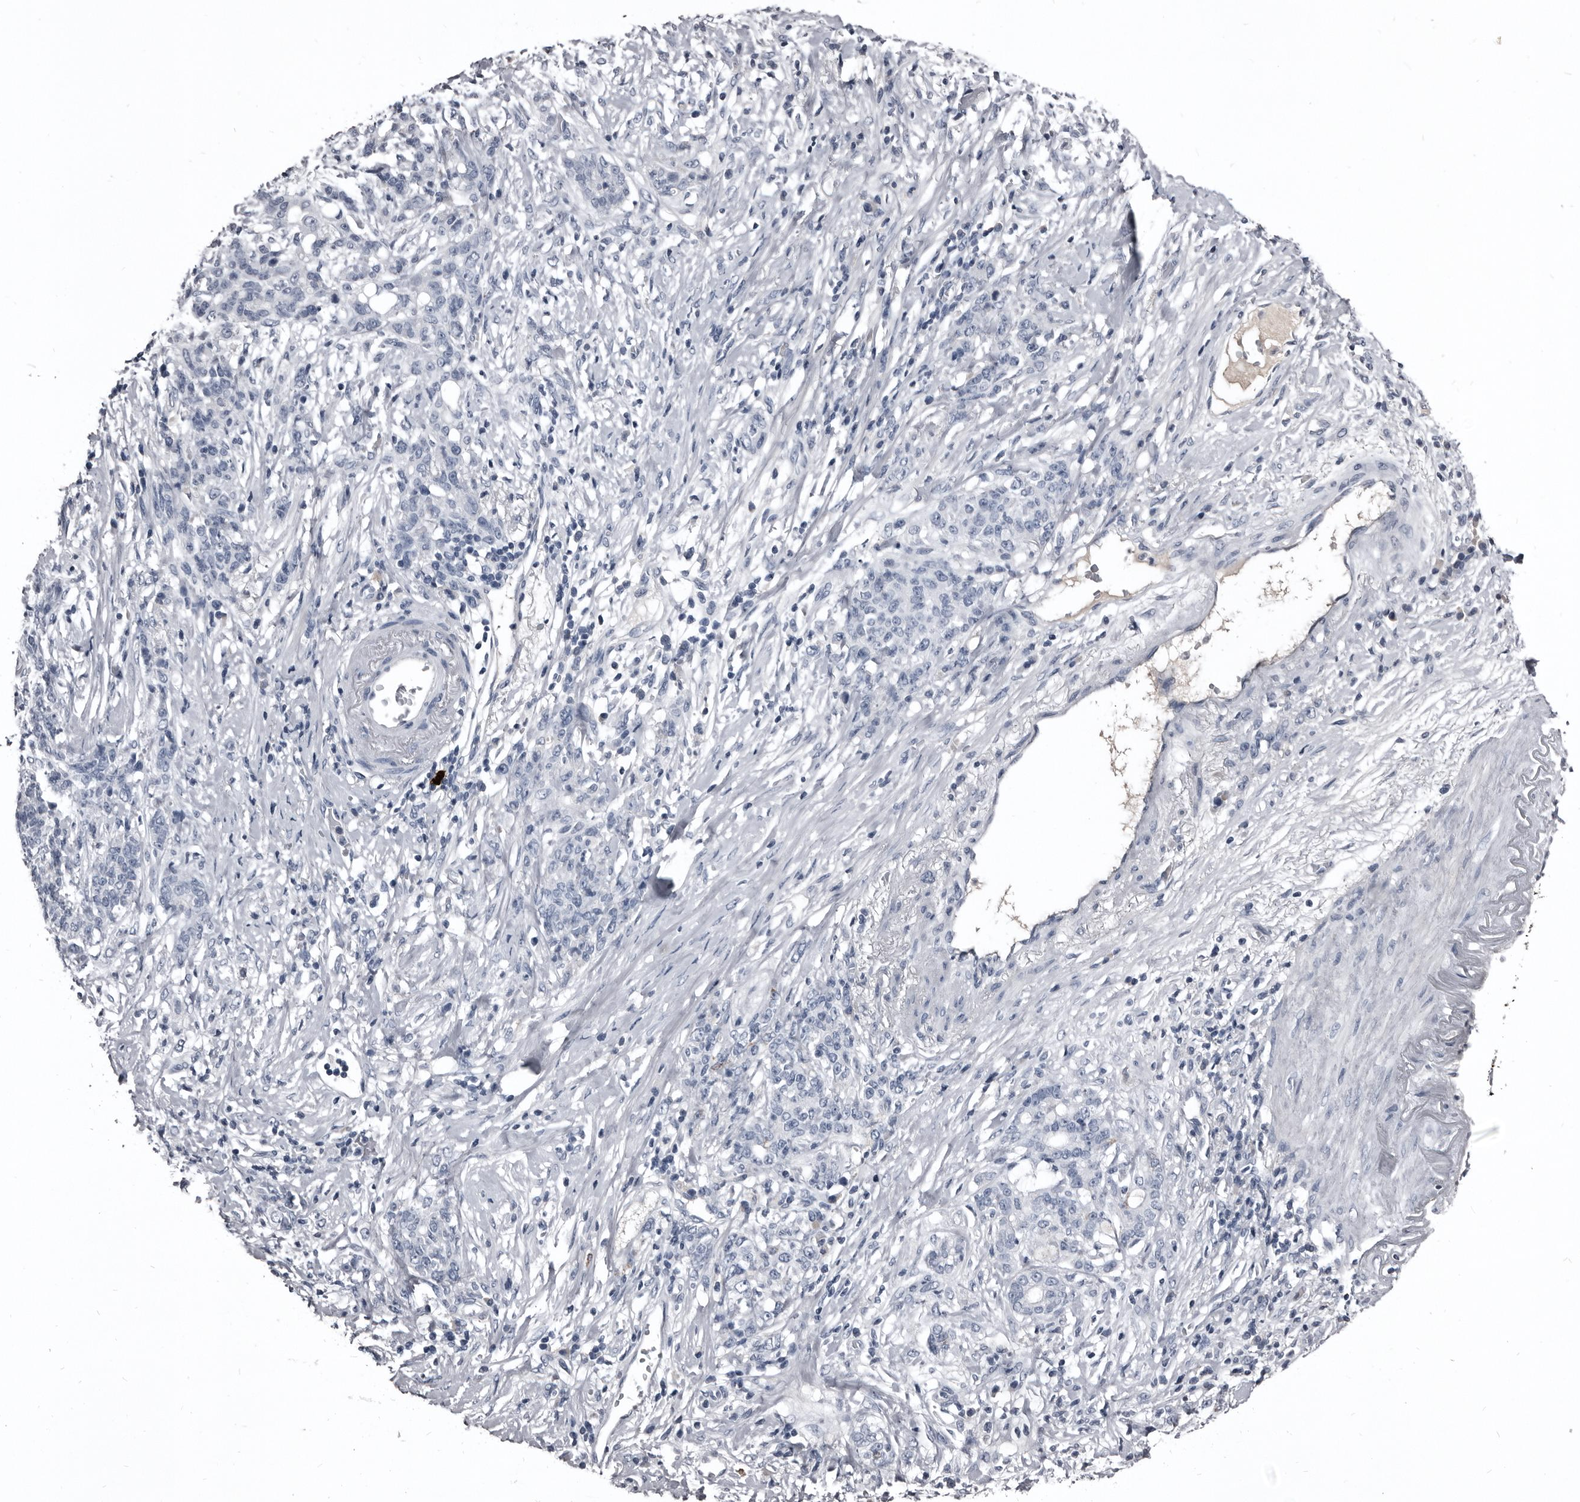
{"staining": {"intensity": "negative", "quantity": "none", "location": "none"}, "tissue": "stomach cancer", "cell_type": "Tumor cells", "image_type": "cancer", "snomed": [{"axis": "morphology", "description": "Adenocarcinoma, NOS"}, {"axis": "topography", "description": "Stomach, lower"}], "caption": "There is no significant positivity in tumor cells of stomach cancer.", "gene": "GREB1", "patient": {"sex": "male", "age": 88}}